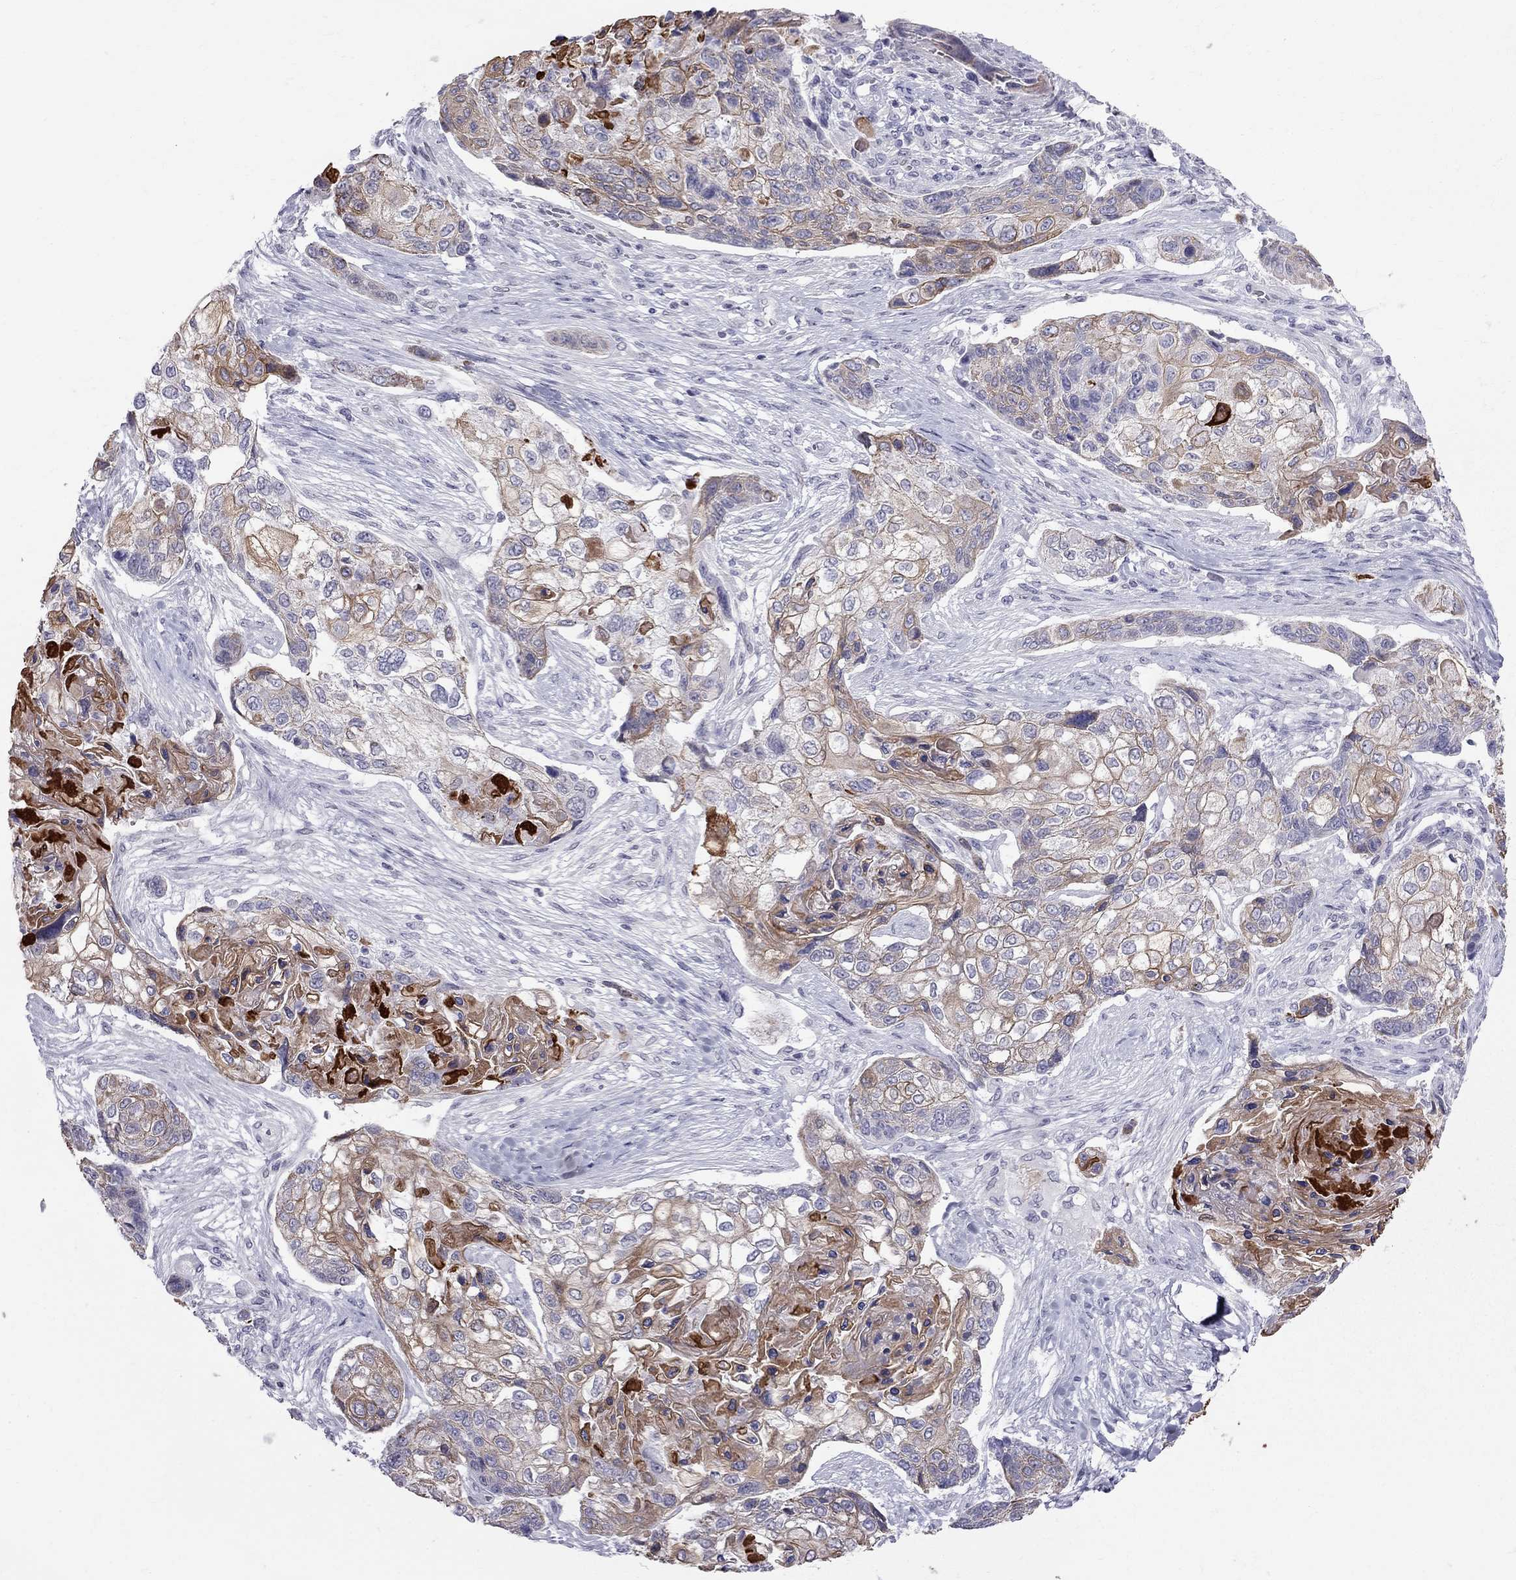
{"staining": {"intensity": "strong", "quantity": "25%-75%", "location": "cytoplasmic/membranous"}, "tissue": "lung cancer", "cell_type": "Tumor cells", "image_type": "cancer", "snomed": [{"axis": "morphology", "description": "Squamous cell carcinoma, NOS"}, {"axis": "topography", "description": "Lung"}], "caption": "Lung cancer (squamous cell carcinoma) stained for a protein (brown) demonstrates strong cytoplasmic/membranous positive positivity in approximately 25%-75% of tumor cells.", "gene": "MUC15", "patient": {"sex": "male", "age": 69}}